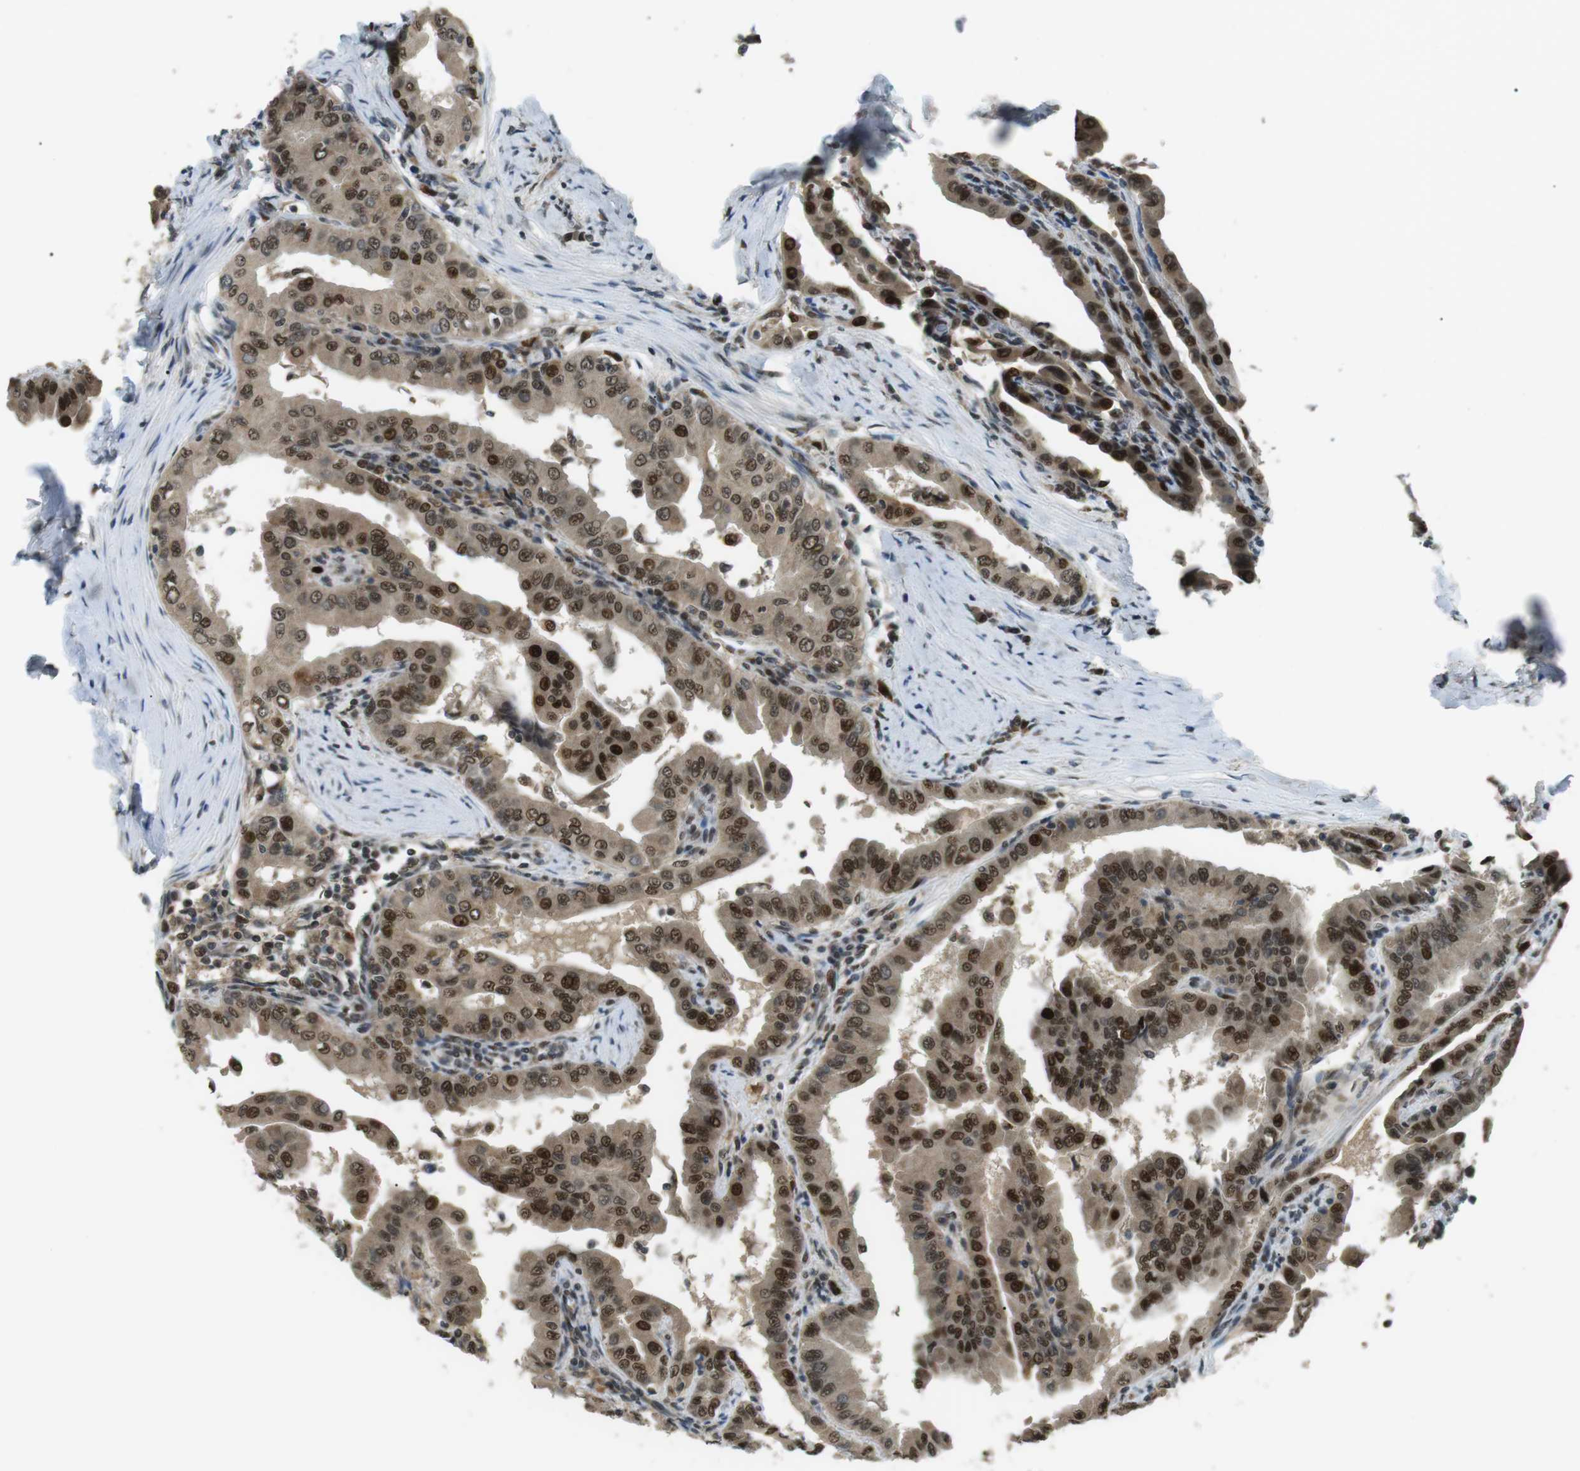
{"staining": {"intensity": "strong", "quantity": ">75%", "location": "nuclear"}, "tissue": "thyroid cancer", "cell_type": "Tumor cells", "image_type": "cancer", "snomed": [{"axis": "morphology", "description": "Papillary adenocarcinoma, NOS"}, {"axis": "topography", "description": "Thyroid gland"}], "caption": "The image shows immunohistochemical staining of papillary adenocarcinoma (thyroid). There is strong nuclear positivity is identified in about >75% of tumor cells.", "gene": "ORAI3", "patient": {"sex": "male", "age": 33}}